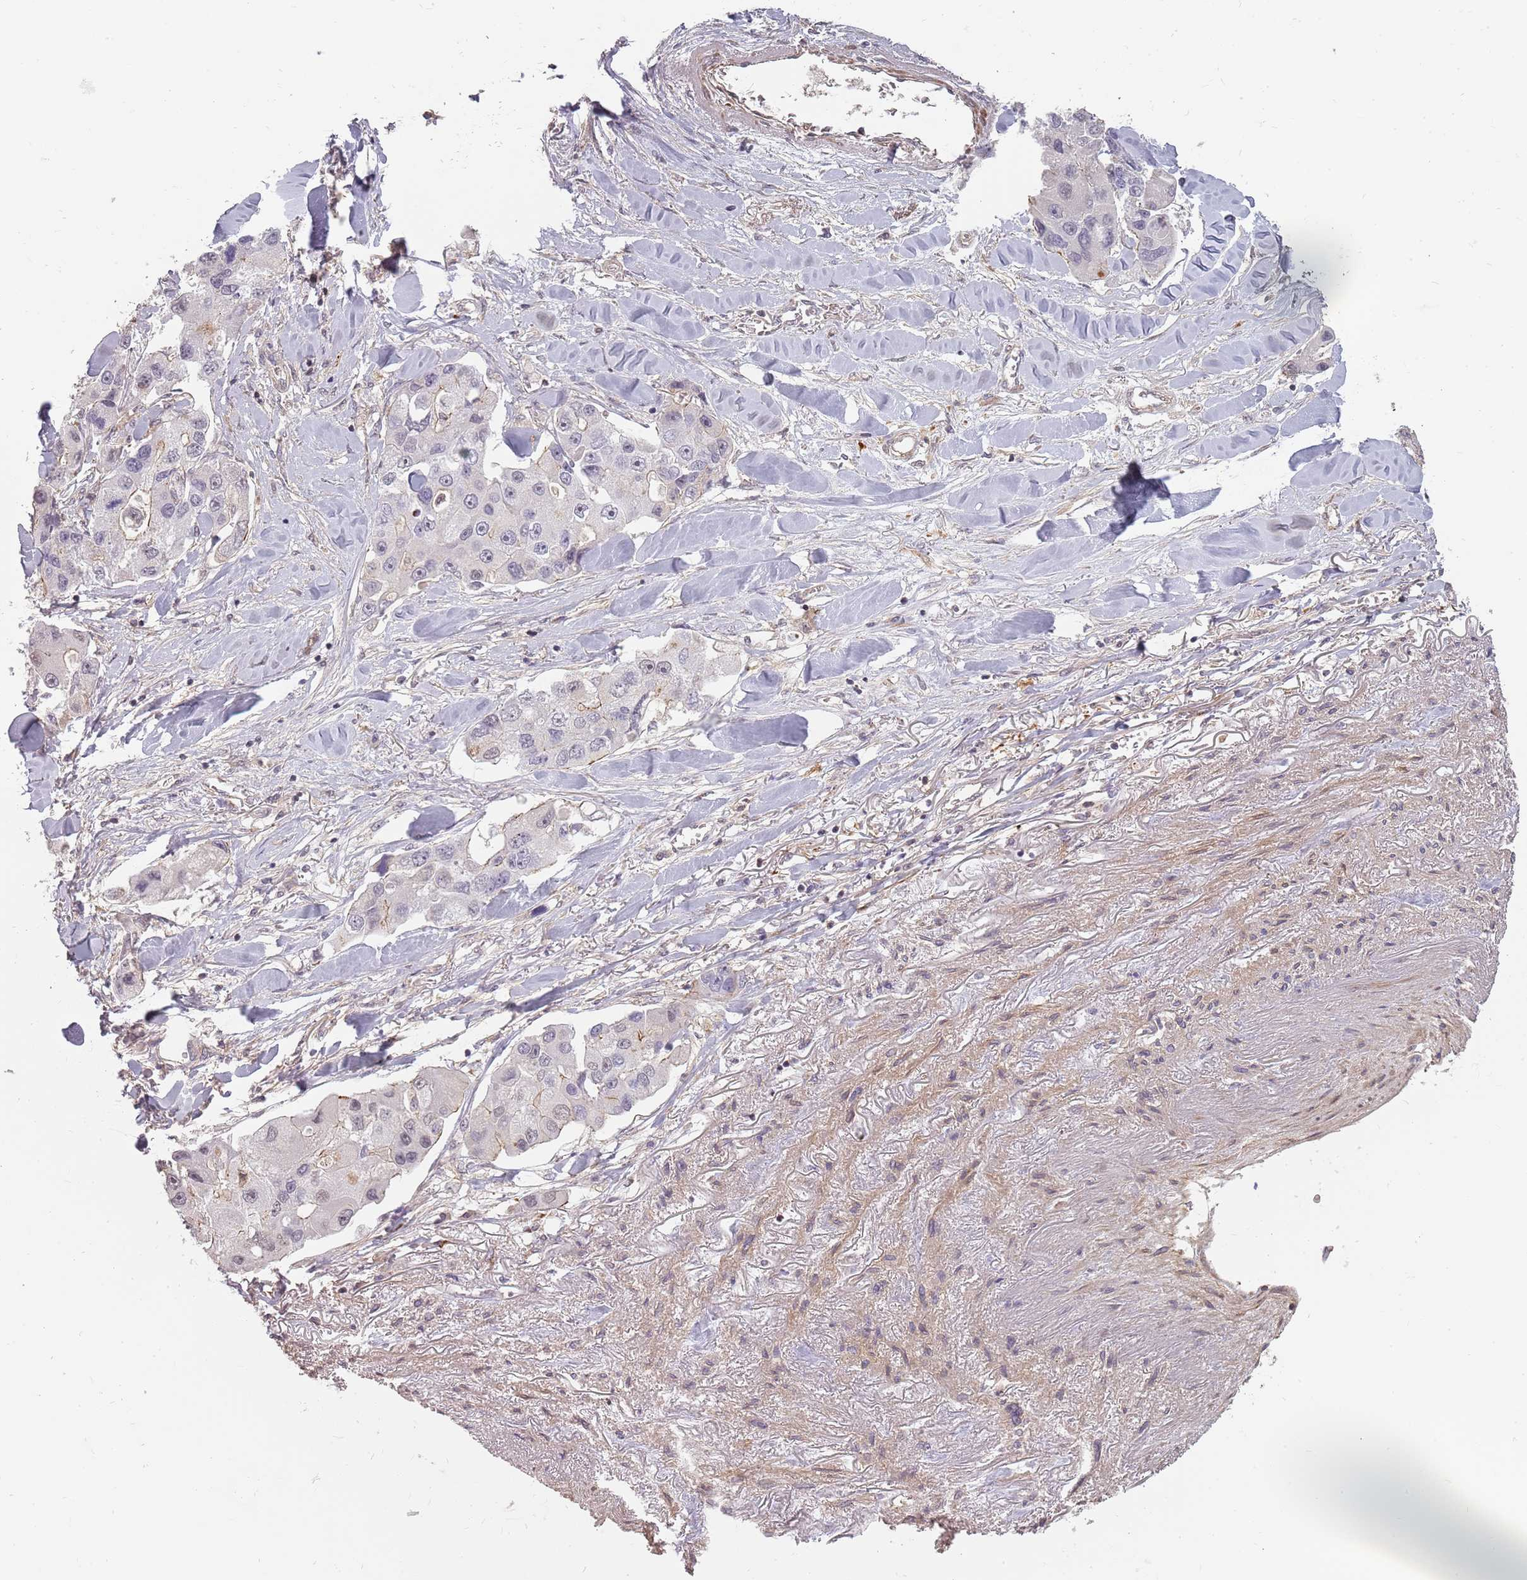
{"staining": {"intensity": "weak", "quantity": "<25%", "location": "cytoplasmic/membranous"}, "tissue": "lung cancer", "cell_type": "Tumor cells", "image_type": "cancer", "snomed": [{"axis": "morphology", "description": "Adenocarcinoma, NOS"}, {"axis": "topography", "description": "Lung"}], "caption": "A high-resolution image shows IHC staining of lung adenocarcinoma, which shows no significant expression in tumor cells.", "gene": "PPP1R14C", "patient": {"sex": "female", "age": 54}}